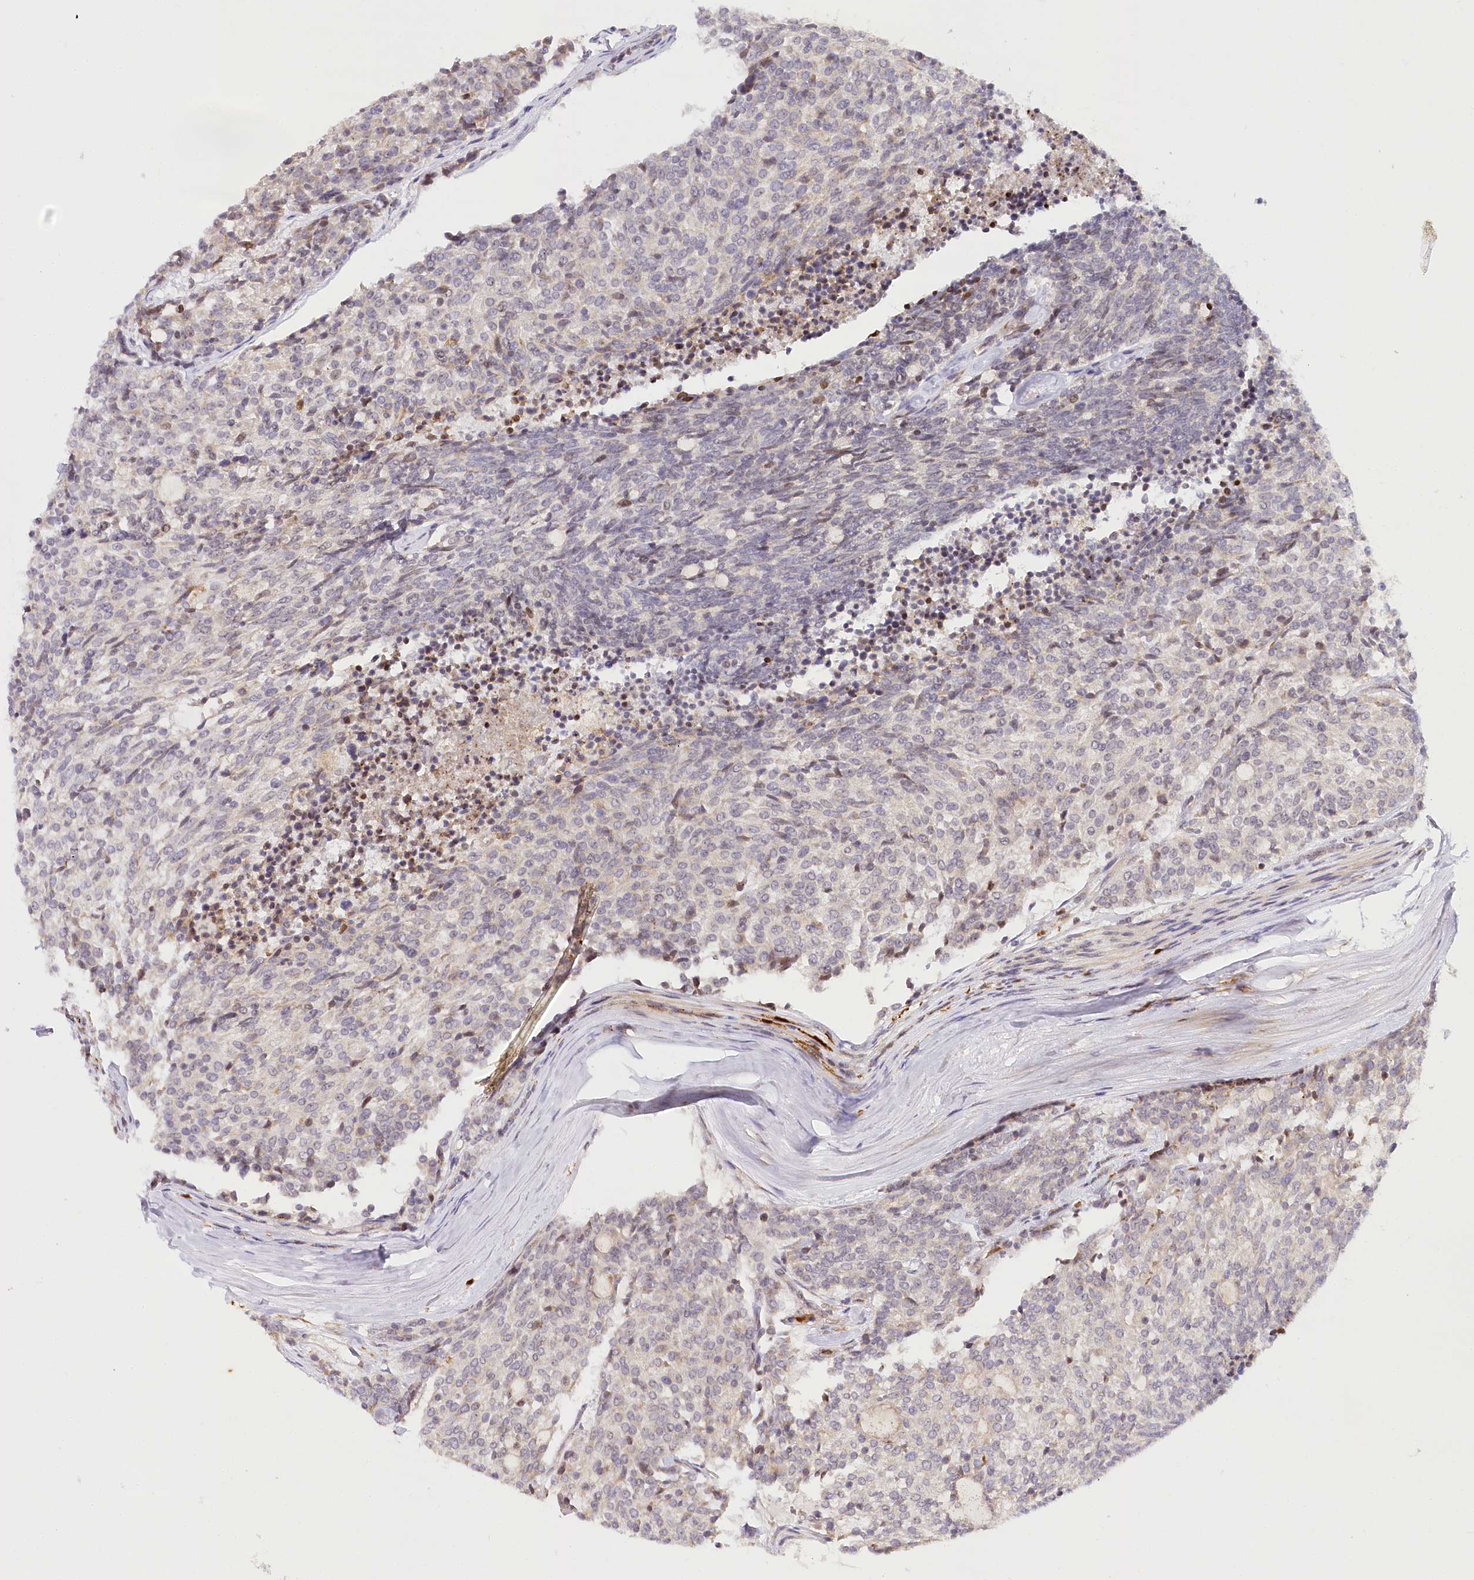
{"staining": {"intensity": "weak", "quantity": "25%-75%", "location": "nuclear"}, "tissue": "carcinoid", "cell_type": "Tumor cells", "image_type": "cancer", "snomed": [{"axis": "morphology", "description": "Carcinoid, malignant, NOS"}, {"axis": "topography", "description": "Pancreas"}], "caption": "The histopathology image displays a brown stain indicating the presence of a protein in the nuclear of tumor cells in malignant carcinoid.", "gene": "WDR36", "patient": {"sex": "female", "age": 54}}